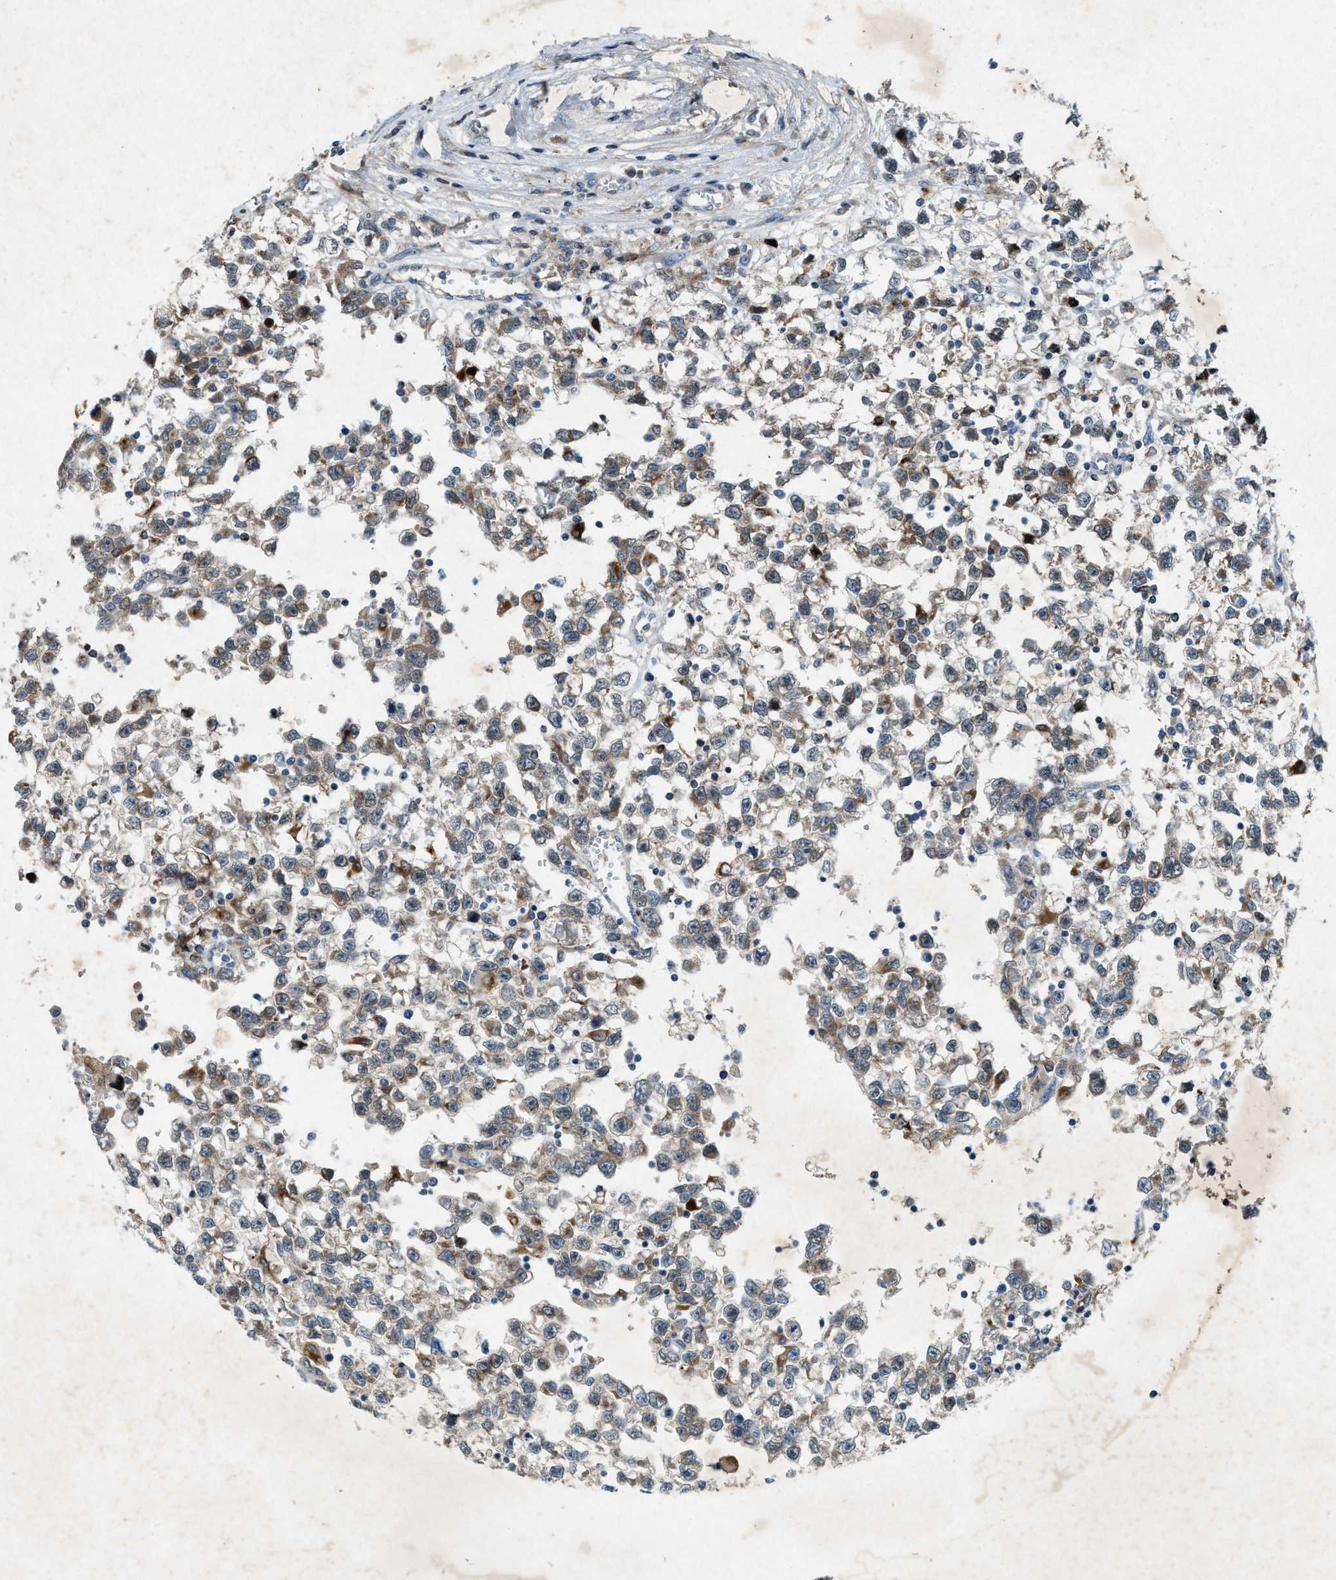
{"staining": {"intensity": "moderate", "quantity": "<25%", "location": "cytoplasmic/membranous"}, "tissue": "testis cancer", "cell_type": "Tumor cells", "image_type": "cancer", "snomed": [{"axis": "morphology", "description": "Seminoma, NOS"}, {"axis": "morphology", "description": "Carcinoma, Embryonal, NOS"}, {"axis": "topography", "description": "Testis"}], "caption": "Human testis seminoma stained for a protein (brown) displays moderate cytoplasmic/membranous positive expression in approximately <25% of tumor cells.", "gene": "URGCP", "patient": {"sex": "male", "age": 51}}